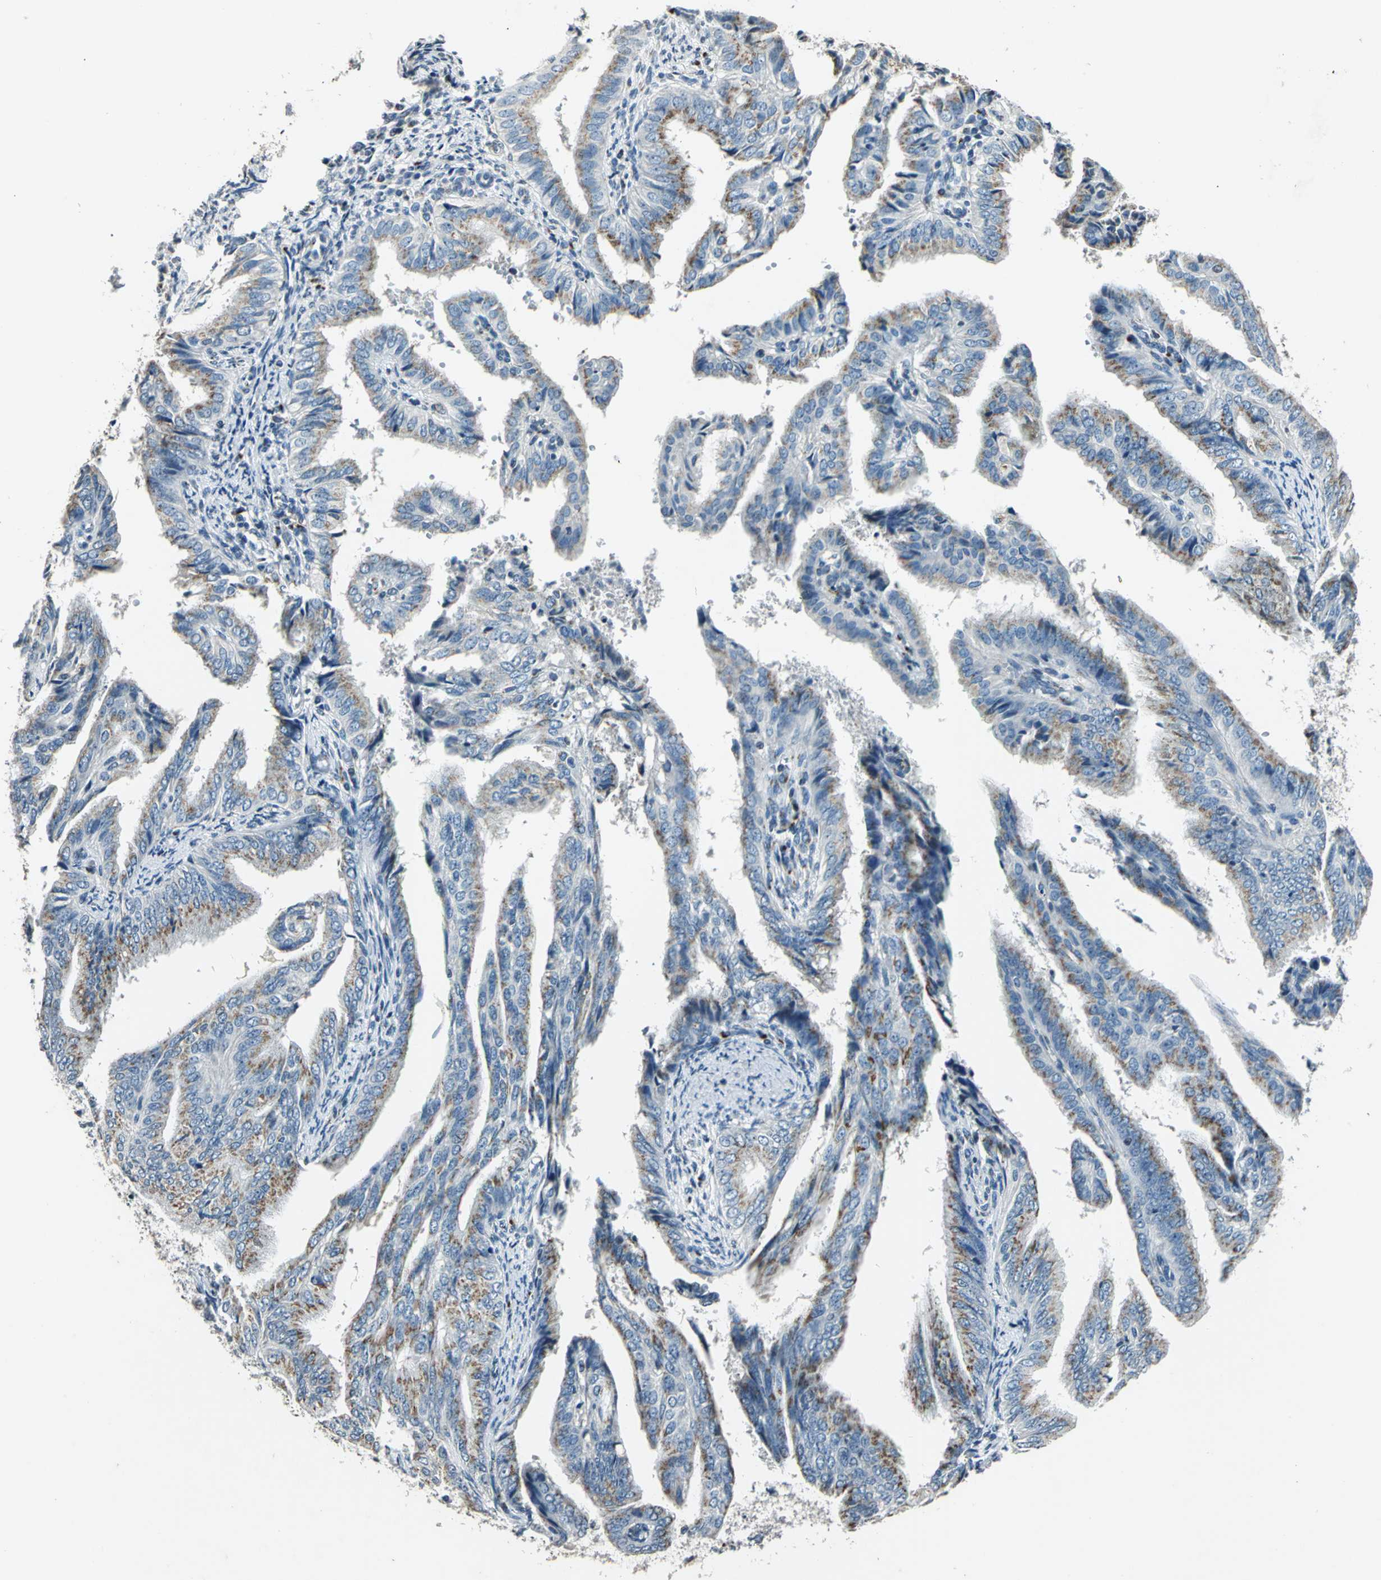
{"staining": {"intensity": "moderate", "quantity": "25%-75%", "location": "cytoplasmic/membranous"}, "tissue": "endometrial cancer", "cell_type": "Tumor cells", "image_type": "cancer", "snomed": [{"axis": "morphology", "description": "Adenocarcinoma, NOS"}, {"axis": "topography", "description": "Endometrium"}], "caption": "Protein analysis of endometrial cancer (adenocarcinoma) tissue reveals moderate cytoplasmic/membranous positivity in approximately 25%-75% of tumor cells.", "gene": "TMEM115", "patient": {"sex": "female", "age": 58}}